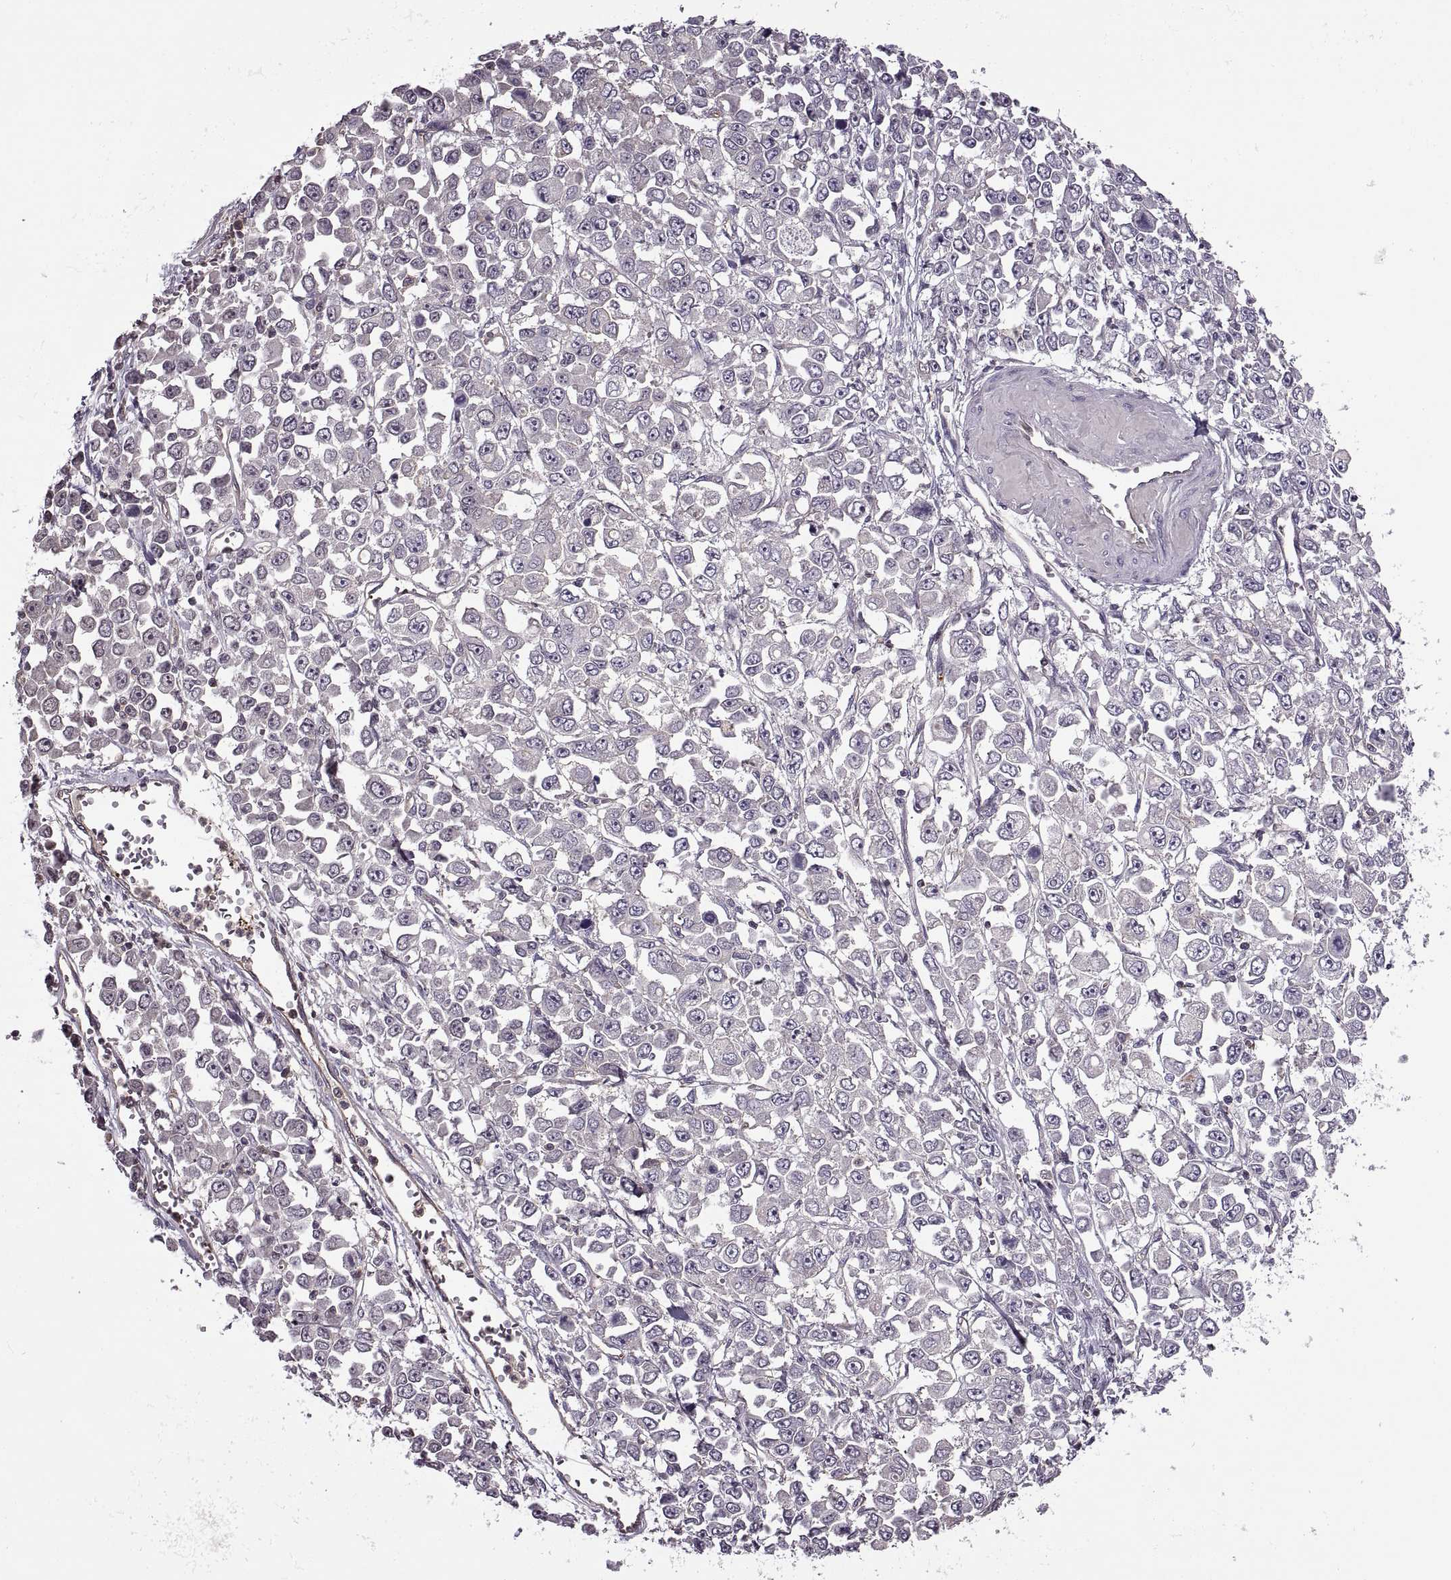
{"staining": {"intensity": "negative", "quantity": "none", "location": "none"}, "tissue": "stomach cancer", "cell_type": "Tumor cells", "image_type": "cancer", "snomed": [{"axis": "morphology", "description": "Adenocarcinoma, NOS"}, {"axis": "topography", "description": "Stomach, upper"}], "caption": "Protein analysis of stomach cancer exhibits no significant staining in tumor cells.", "gene": "SLC2A3", "patient": {"sex": "male", "age": 70}}